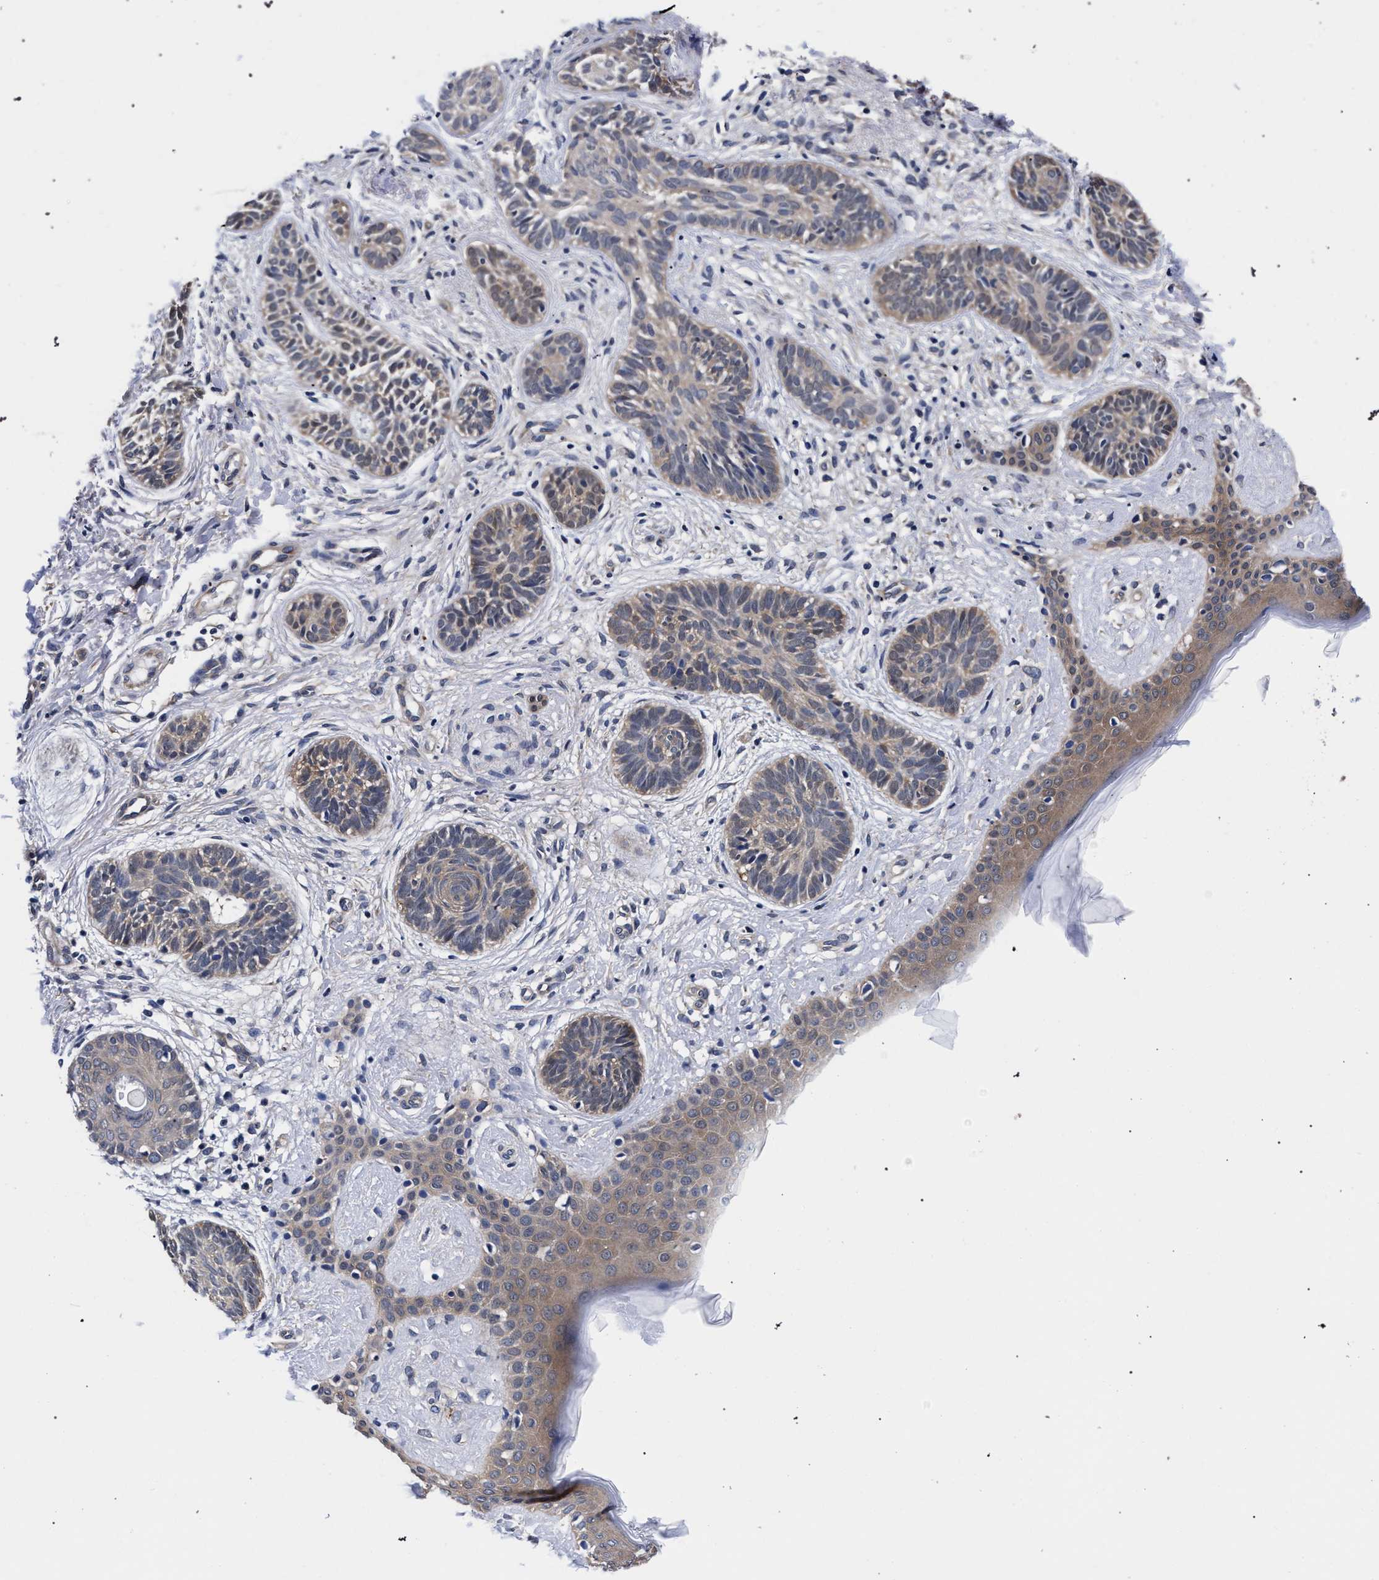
{"staining": {"intensity": "weak", "quantity": ">75%", "location": "cytoplasmic/membranous"}, "tissue": "skin cancer", "cell_type": "Tumor cells", "image_type": "cancer", "snomed": [{"axis": "morphology", "description": "Normal tissue, NOS"}, {"axis": "morphology", "description": "Basal cell carcinoma"}, {"axis": "topography", "description": "Skin"}], "caption": "This histopathology image shows skin cancer stained with IHC to label a protein in brown. The cytoplasmic/membranous of tumor cells show weak positivity for the protein. Nuclei are counter-stained blue.", "gene": "RBM33", "patient": {"sex": "male", "age": 63}}